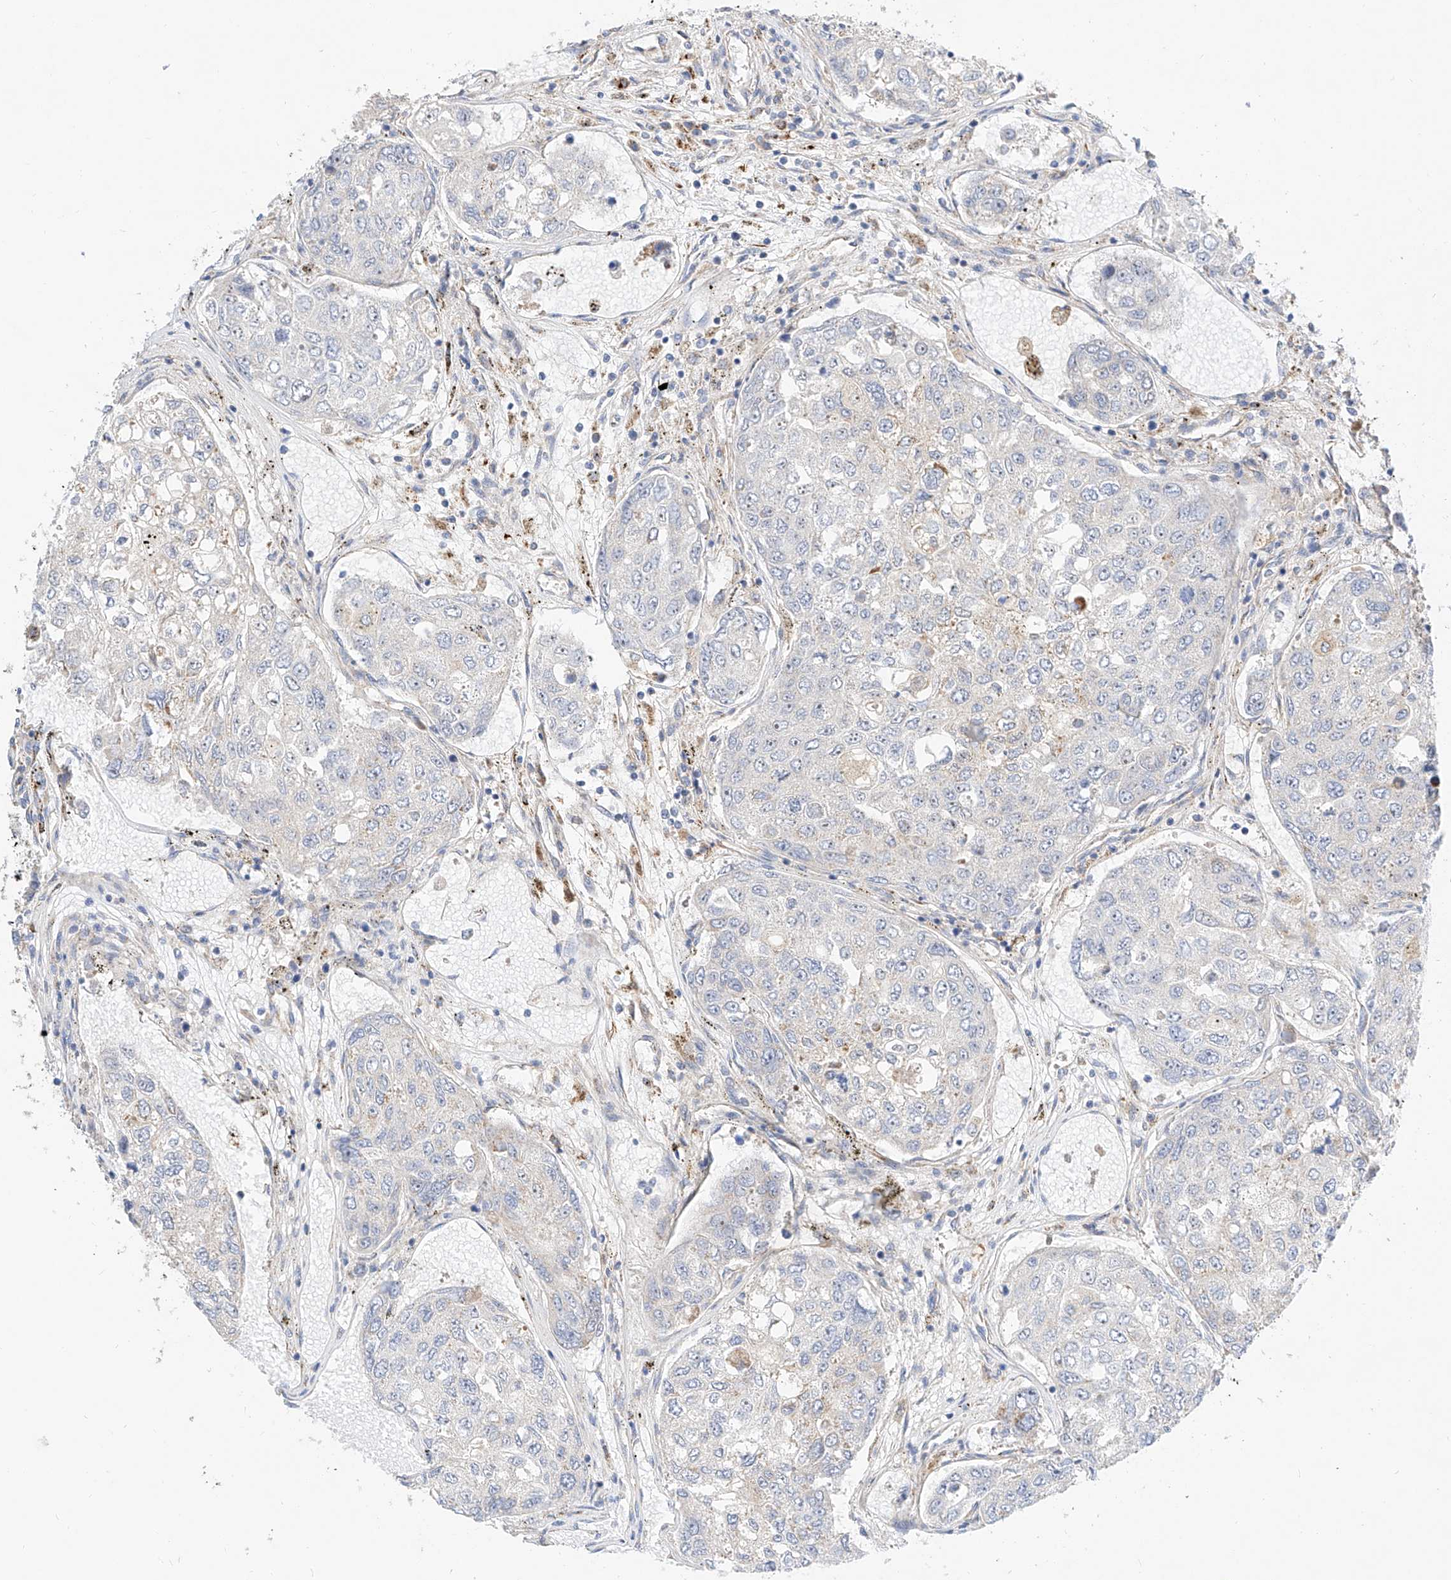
{"staining": {"intensity": "negative", "quantity": "none", "location": "none"}, "tissue": "urothelial cancer", "cell_type": "Tumor cells", "image_type": "cancer", "snomed": [{"axis": "morphology", "description": "Urothelial carcinoma, High grade"}, {"axis": "topography", "description": "Lymph node"}, {"axis": "topography", "description": "Urinary bladder"}], "caption": "IHC photomicrograph of neoplastic tissue: human urothelial cancer stained with DAB displays no significant protein staining in tumor cells.", "gene": "CST9", "patient": {"sex": "male", "age": 51}}